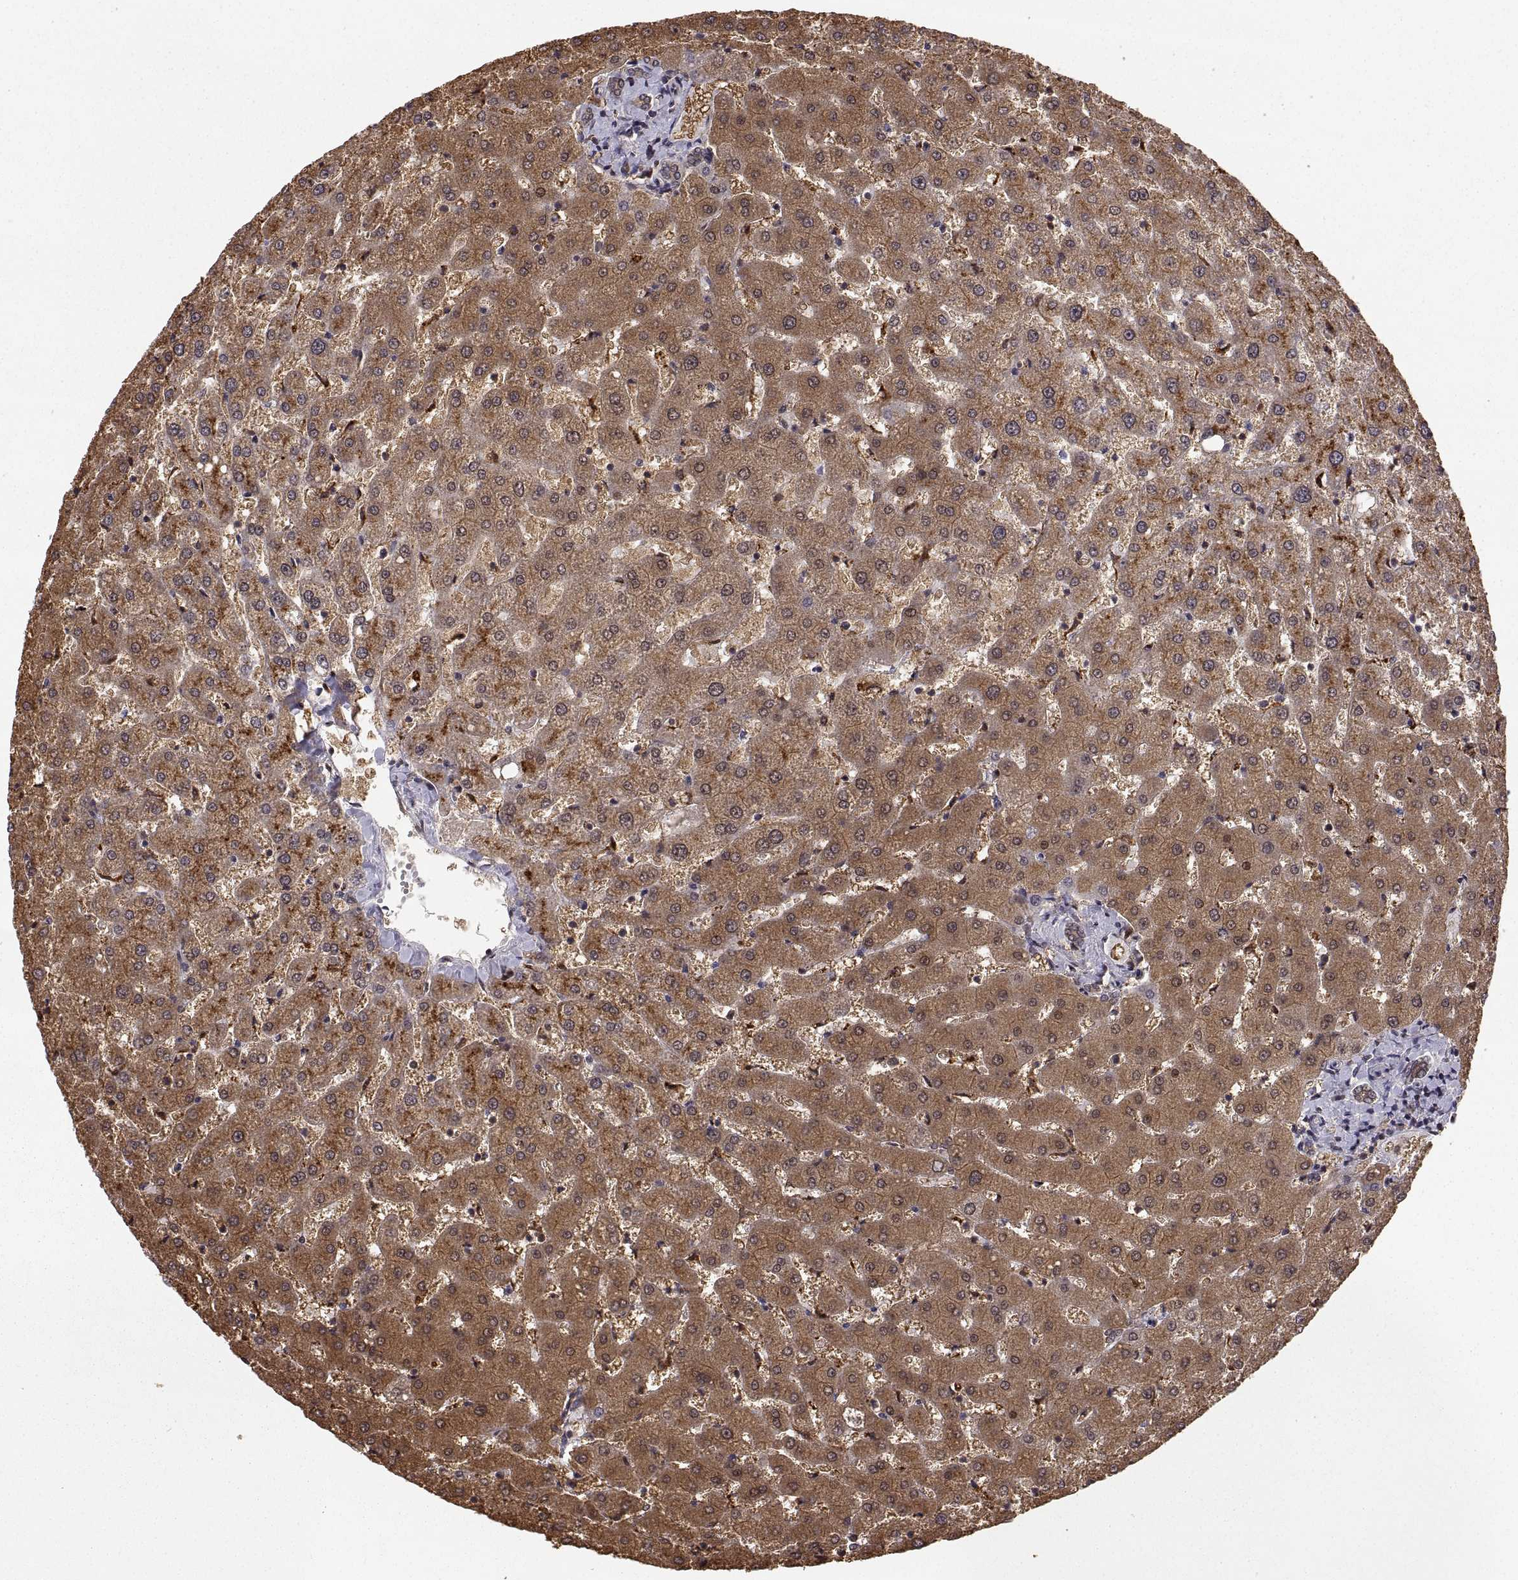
{"staining": {"intensity": "weak", "quantity": ">75%", "location": "cytoplasmic/membranous"}, "tissue": "liver", "cell_type": "Cholangiocytes", "image_type": "normal", "snomed": [{"axis": "morphology", "description": "Normal tissue, NOS"}, {"axis": "topography", "description": "Liver"}], "caption": "Liver stained with a brown dye reveals weak cytoplasmic/membranous positive positivity in about >75% of cholangiocytes.", "gene": "PSMC2", "patient": {"sex": "female", "age": 50}}